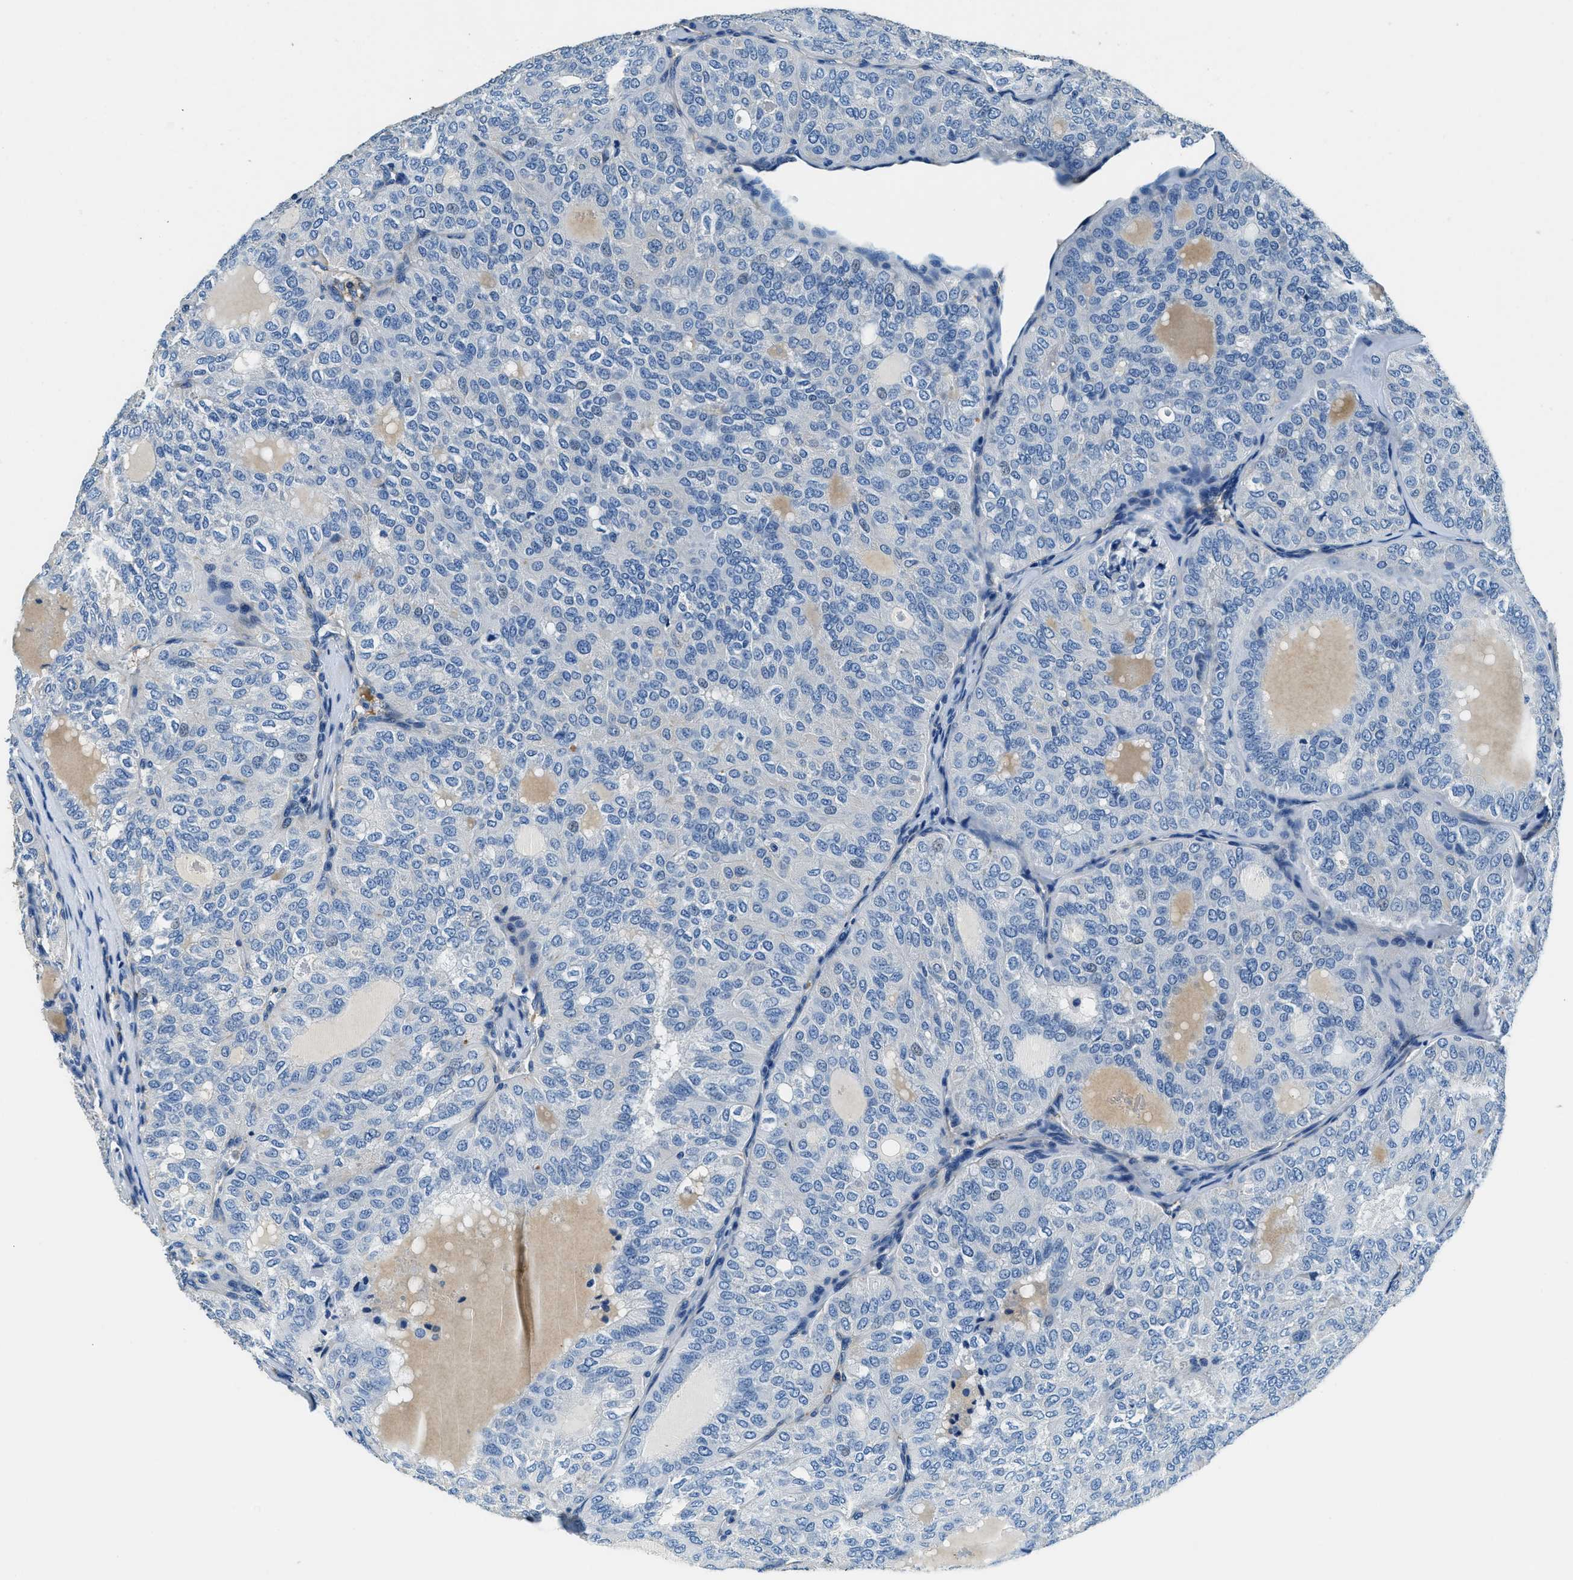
{"staining": {"intensity": "negative", "quantity": "none", "location": "none"}, "tissue": "thyroid cancer", "cell_type": "Tumor cells", "image_type": "cancer", "snomed": [{"axis": "morphology", "description": "Follicular adenoma carcinoma, NOS"}, {"axis": "topography", "description": "Thyroid gland"}], "caption": "Histopathology image shows no significant protein expression in tumor cells of thyroid cancer (follicular adenoma carcinoma).", "gene": "TMEM186", "patient": {"sex": "male", "age": 75}}